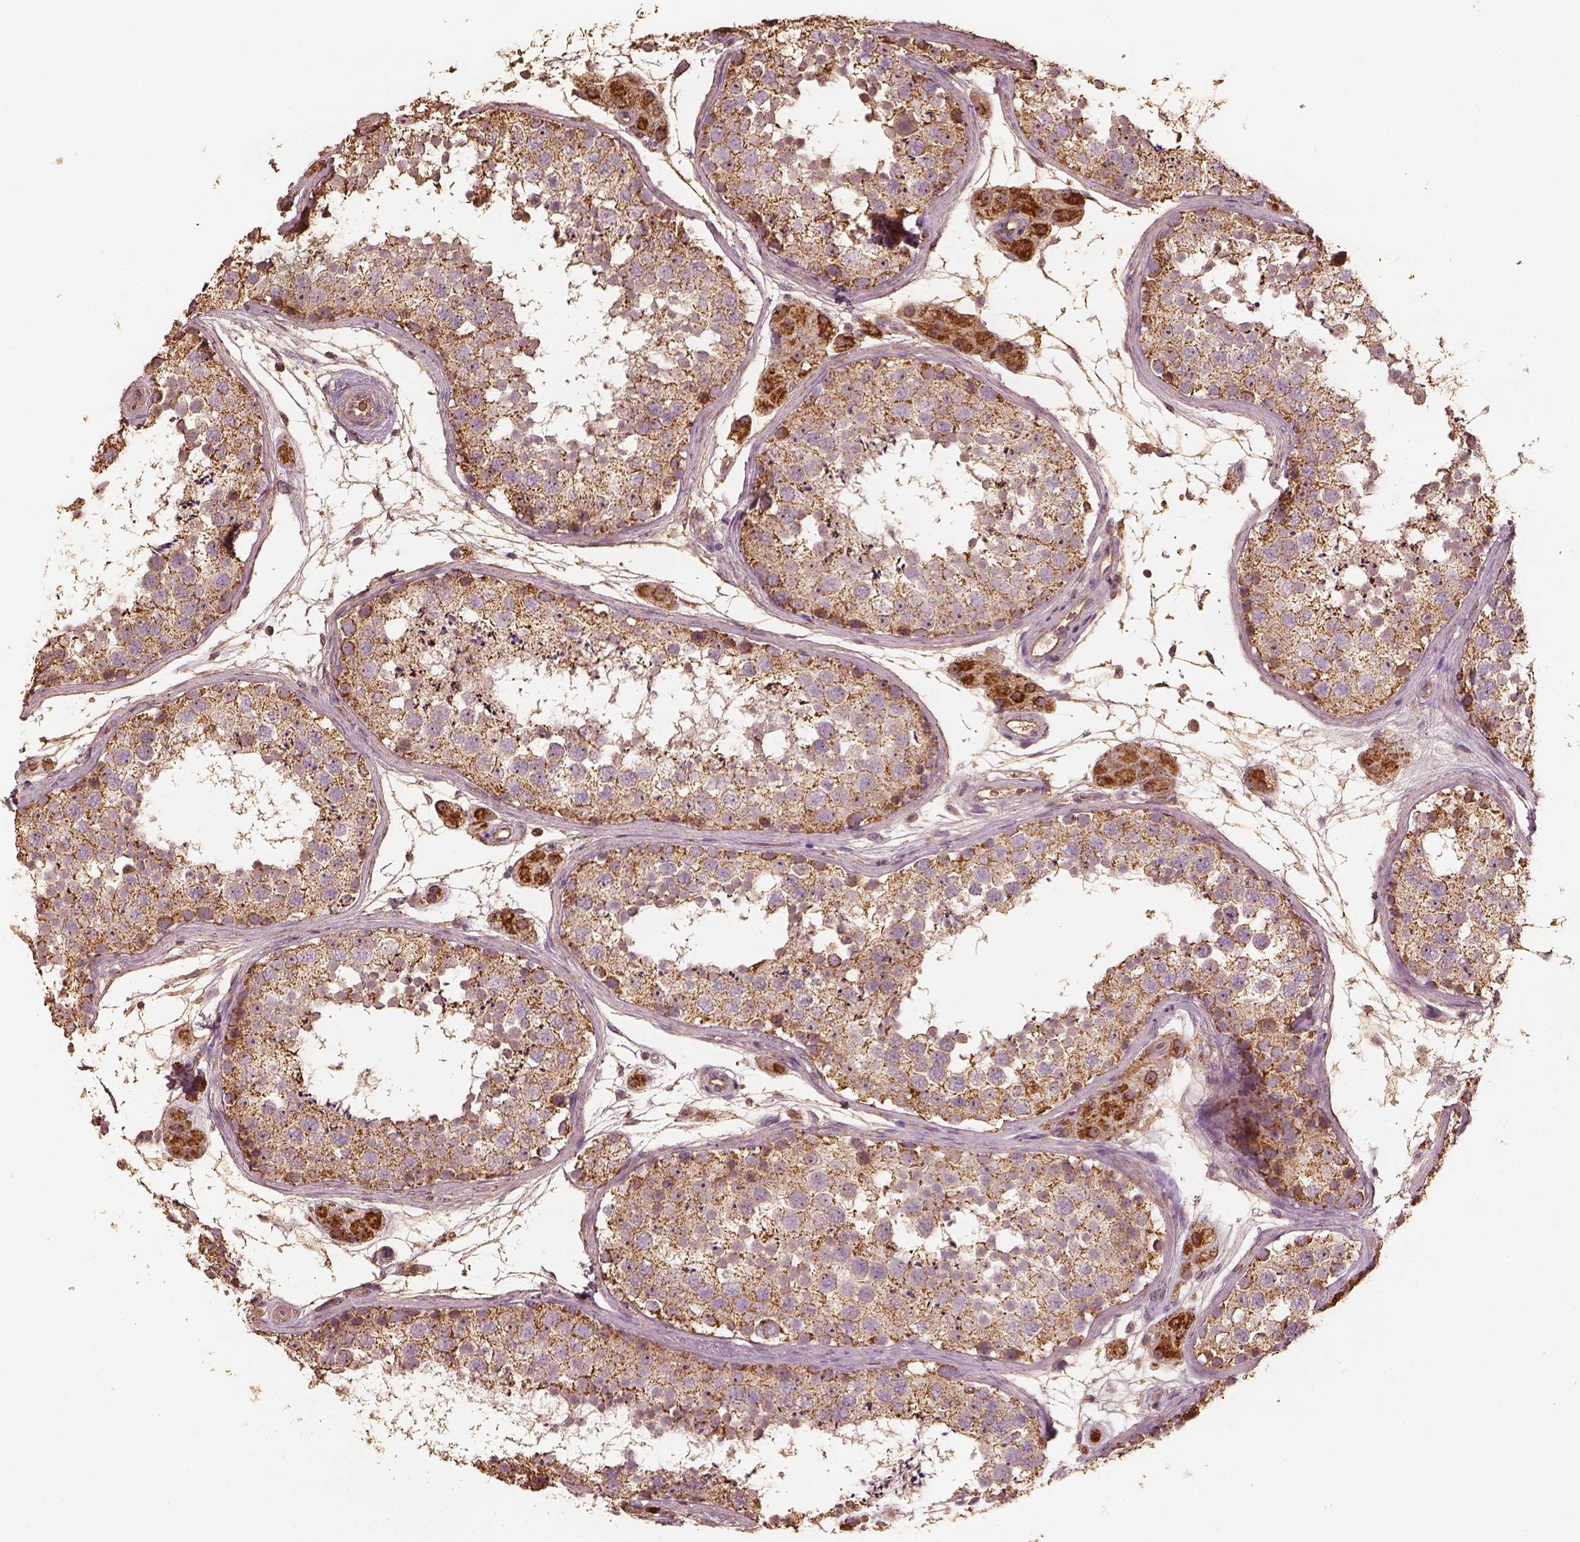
{"staining": {"intensity": "moderate", "quantity": ">75%", "location": "cytoplasmic/membranous"}, "tissue": "testis", "cell_type": "Cells in seminiferous ducts", "image_type": "normal", "snomed": [{"axis": "morphology", "description": "Normal tissue, NOS"}, {"axis": "topography", "description": "Testis"}], "caption": "Normal testis exhibits moderate cytoplasmic/membranous staining in about >75% of cells in seminiferous ducts.", "gene": "PTGES2", "patient": {"sex": "male", "age": 41}}